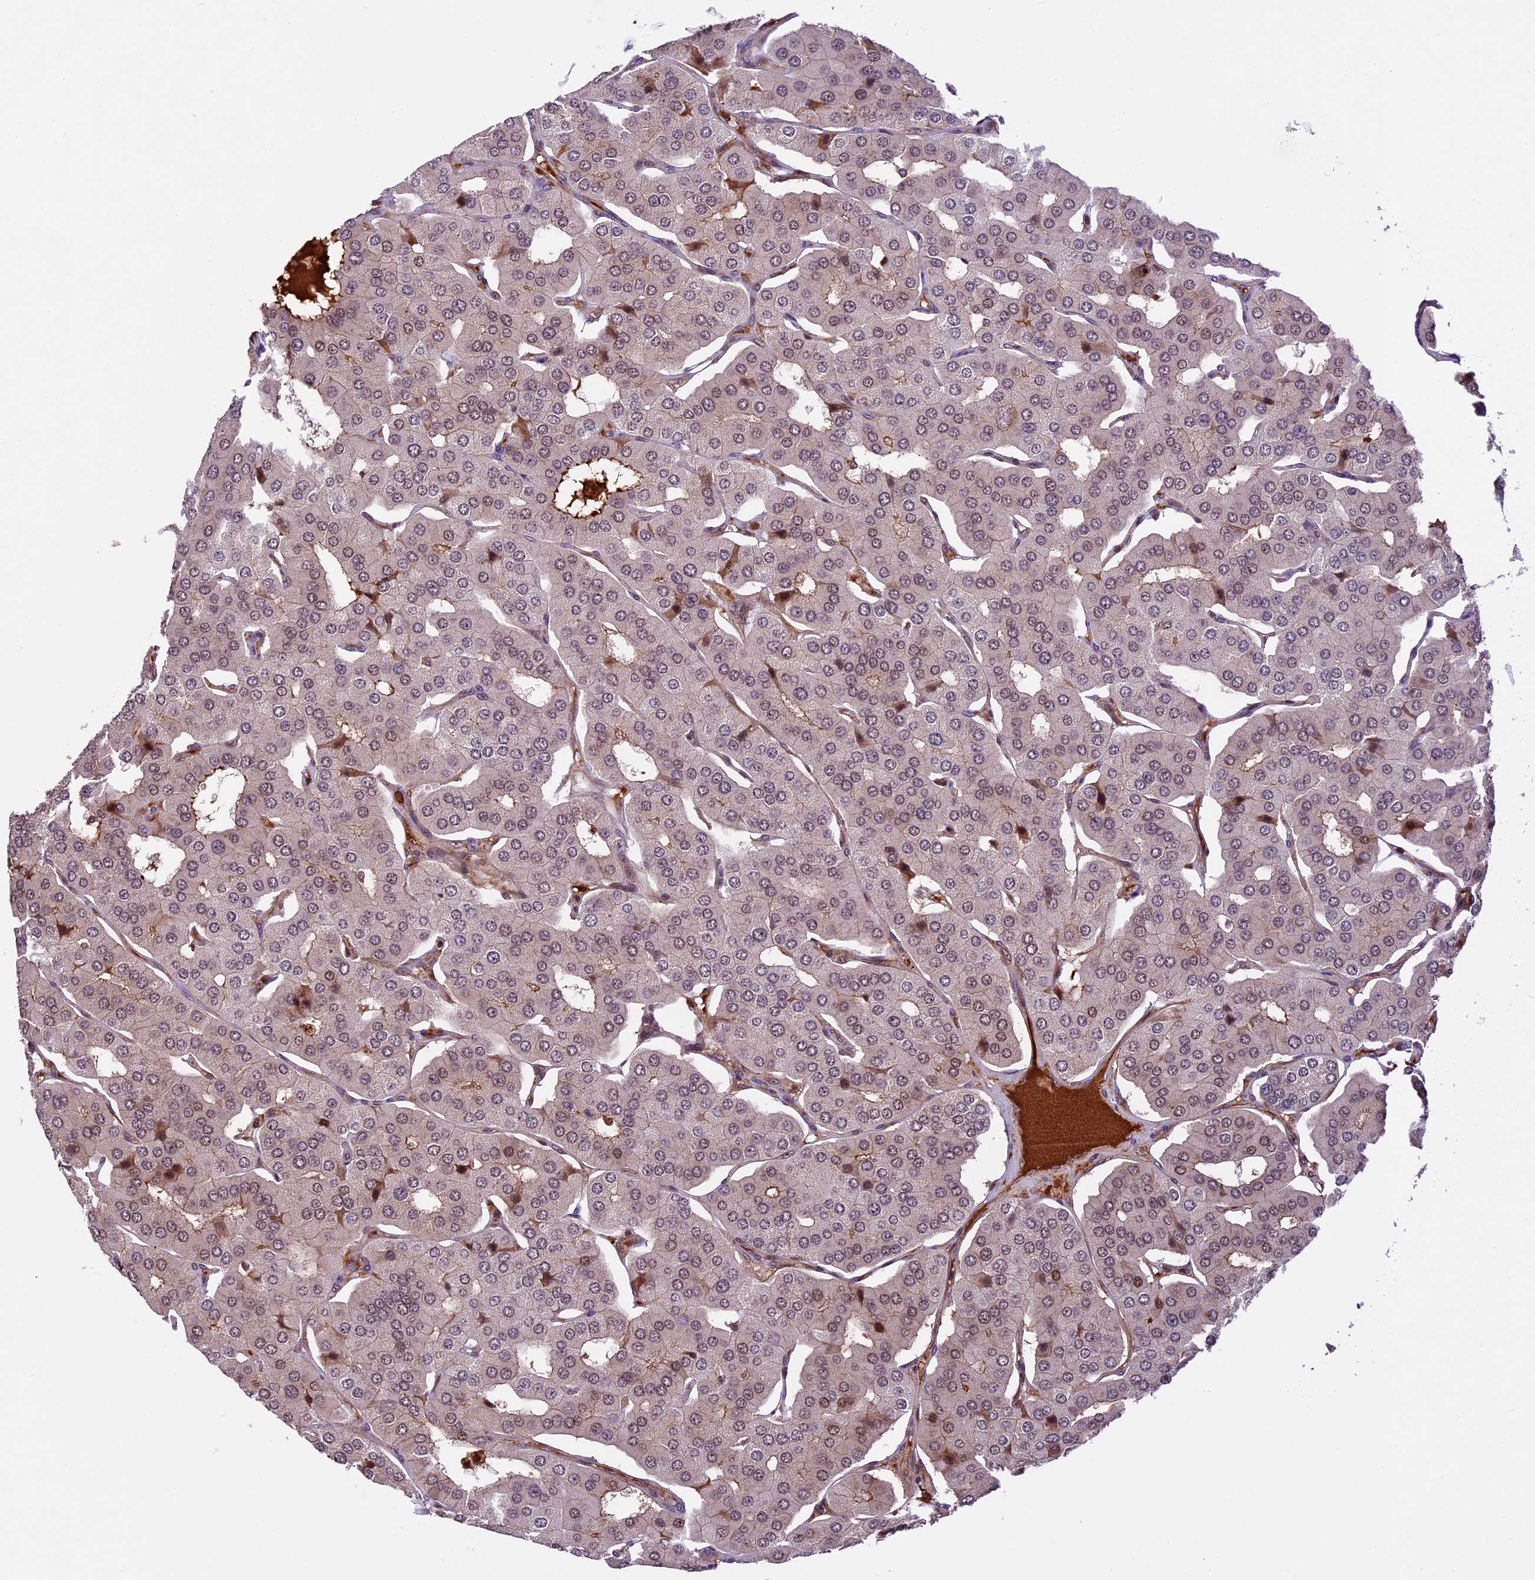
{"staining": {"intensity": "weak", "quantity": "<25%", "location": "nuclear"}, "tissue": "parathyroid gland", "cell_type": "Glandular cells", "image_type": "normal", "snomed": [{"axis": "morphology", "description": "Normal tissue, NOS"}, {"axis": "morphology", "description": "Adenoma, NOS"}, {"axis": "topography", "description": "Parathyroid gland"}], "caption": "DAB (3,3'-diaminobenzidine) immunohistochemical staining of benign human parathyroid gland shows no significant positivity in glandular cells.", "gene": "DHX38", "patient": {"sex": "female", "age": 86}}